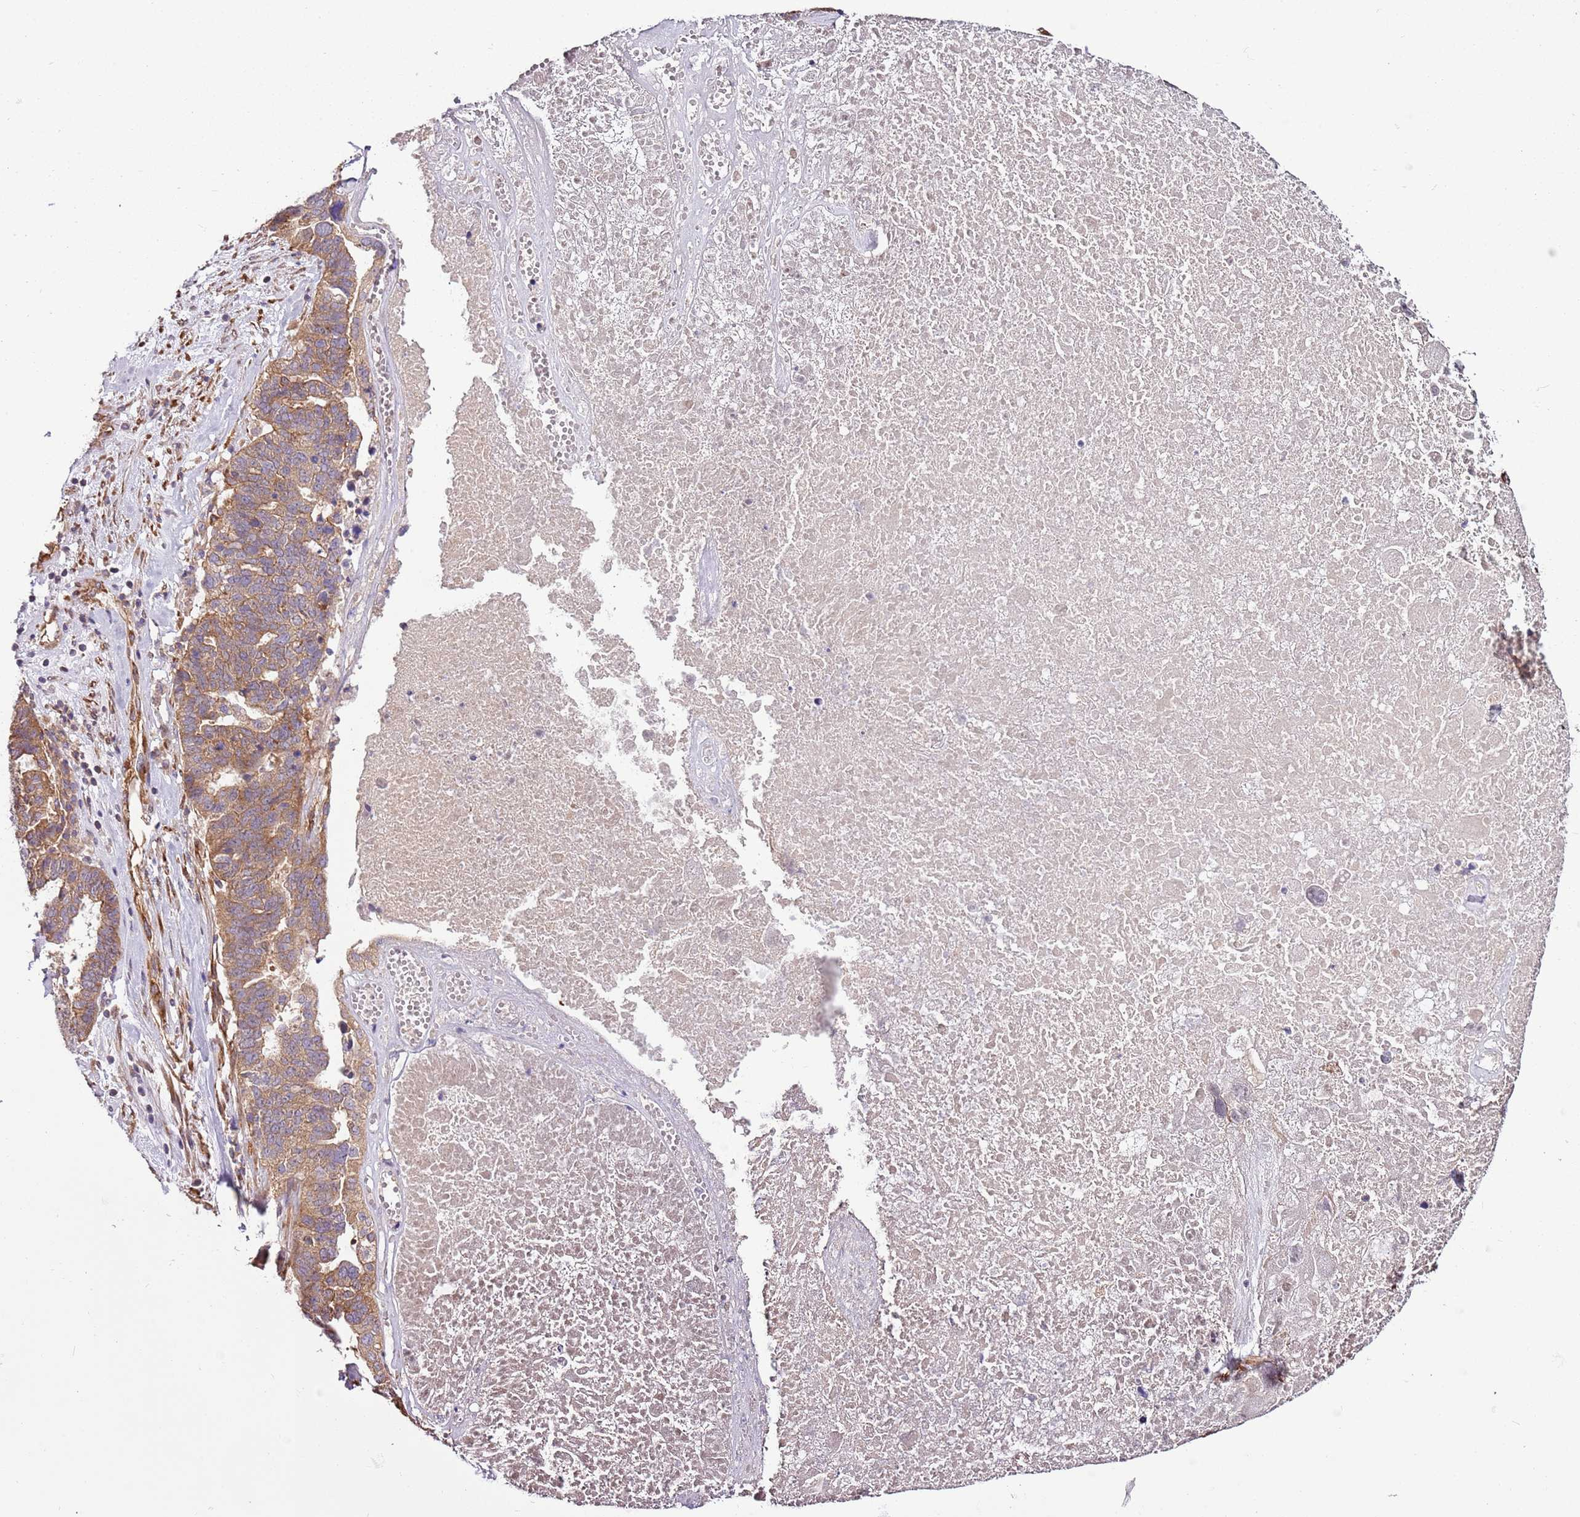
{"staining": {"intensity": "strong", "quantity": ">75%", "location": "cytoplasmic/membranous"}, "tissue": "ovarian cancer", "cell_type": "Tumor cells", "image_type": "cancer", "snomed": [{"axis": "morphology", "description": "Cystadenocarcinoma, serous, NOS"}, {"axis": "topography", "description": "Ovary"}], "caption": "Ovarian serous cystadenocarcinoma stained with immunohistochemistry shows strong cytoplasmic/membranous positivity in approximately >75% of tumor cells.", "gene": "GNL1", "patient": {"sex": "female", "age": 59}}